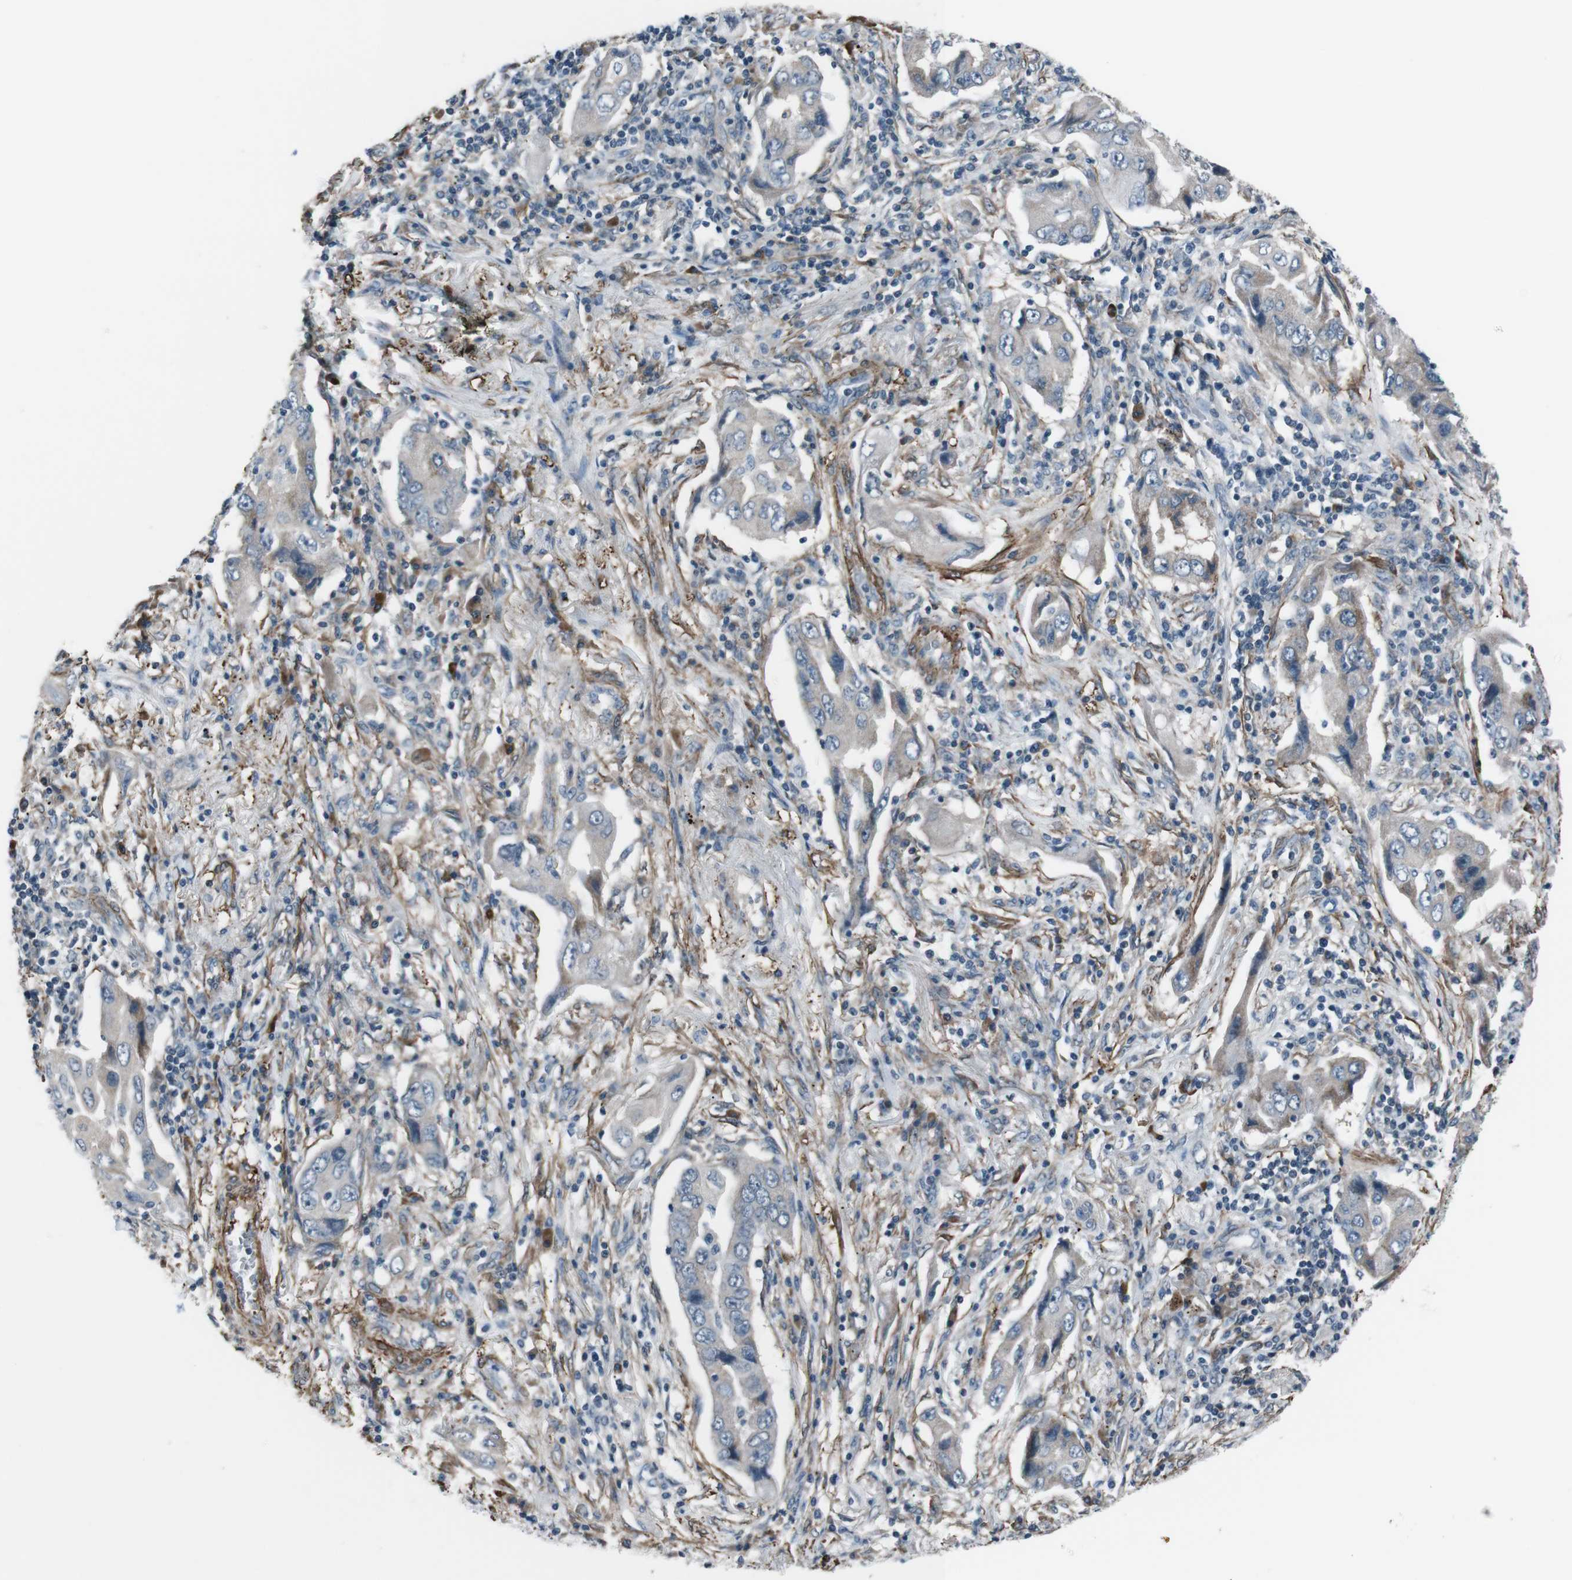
{"staining": {"intensity": "negative", "quantity": "none", "location": "none"}, "tissue": "lung cancer", "cell_type": "Tumor cells", "image_type": "cancer", "snomed": [{"axis": "morphology", "description": "Adenocarcinoma, NOS"}, {"axis": "topography", "description": "Lung"}], "caption": "IHC micrograph of lung adenocarcinoma stained for a protein (brown), which exhibits no expression in tumor cells.", "gene": "PDLIM5", "patient": {"sex": "female", "age": 65}}